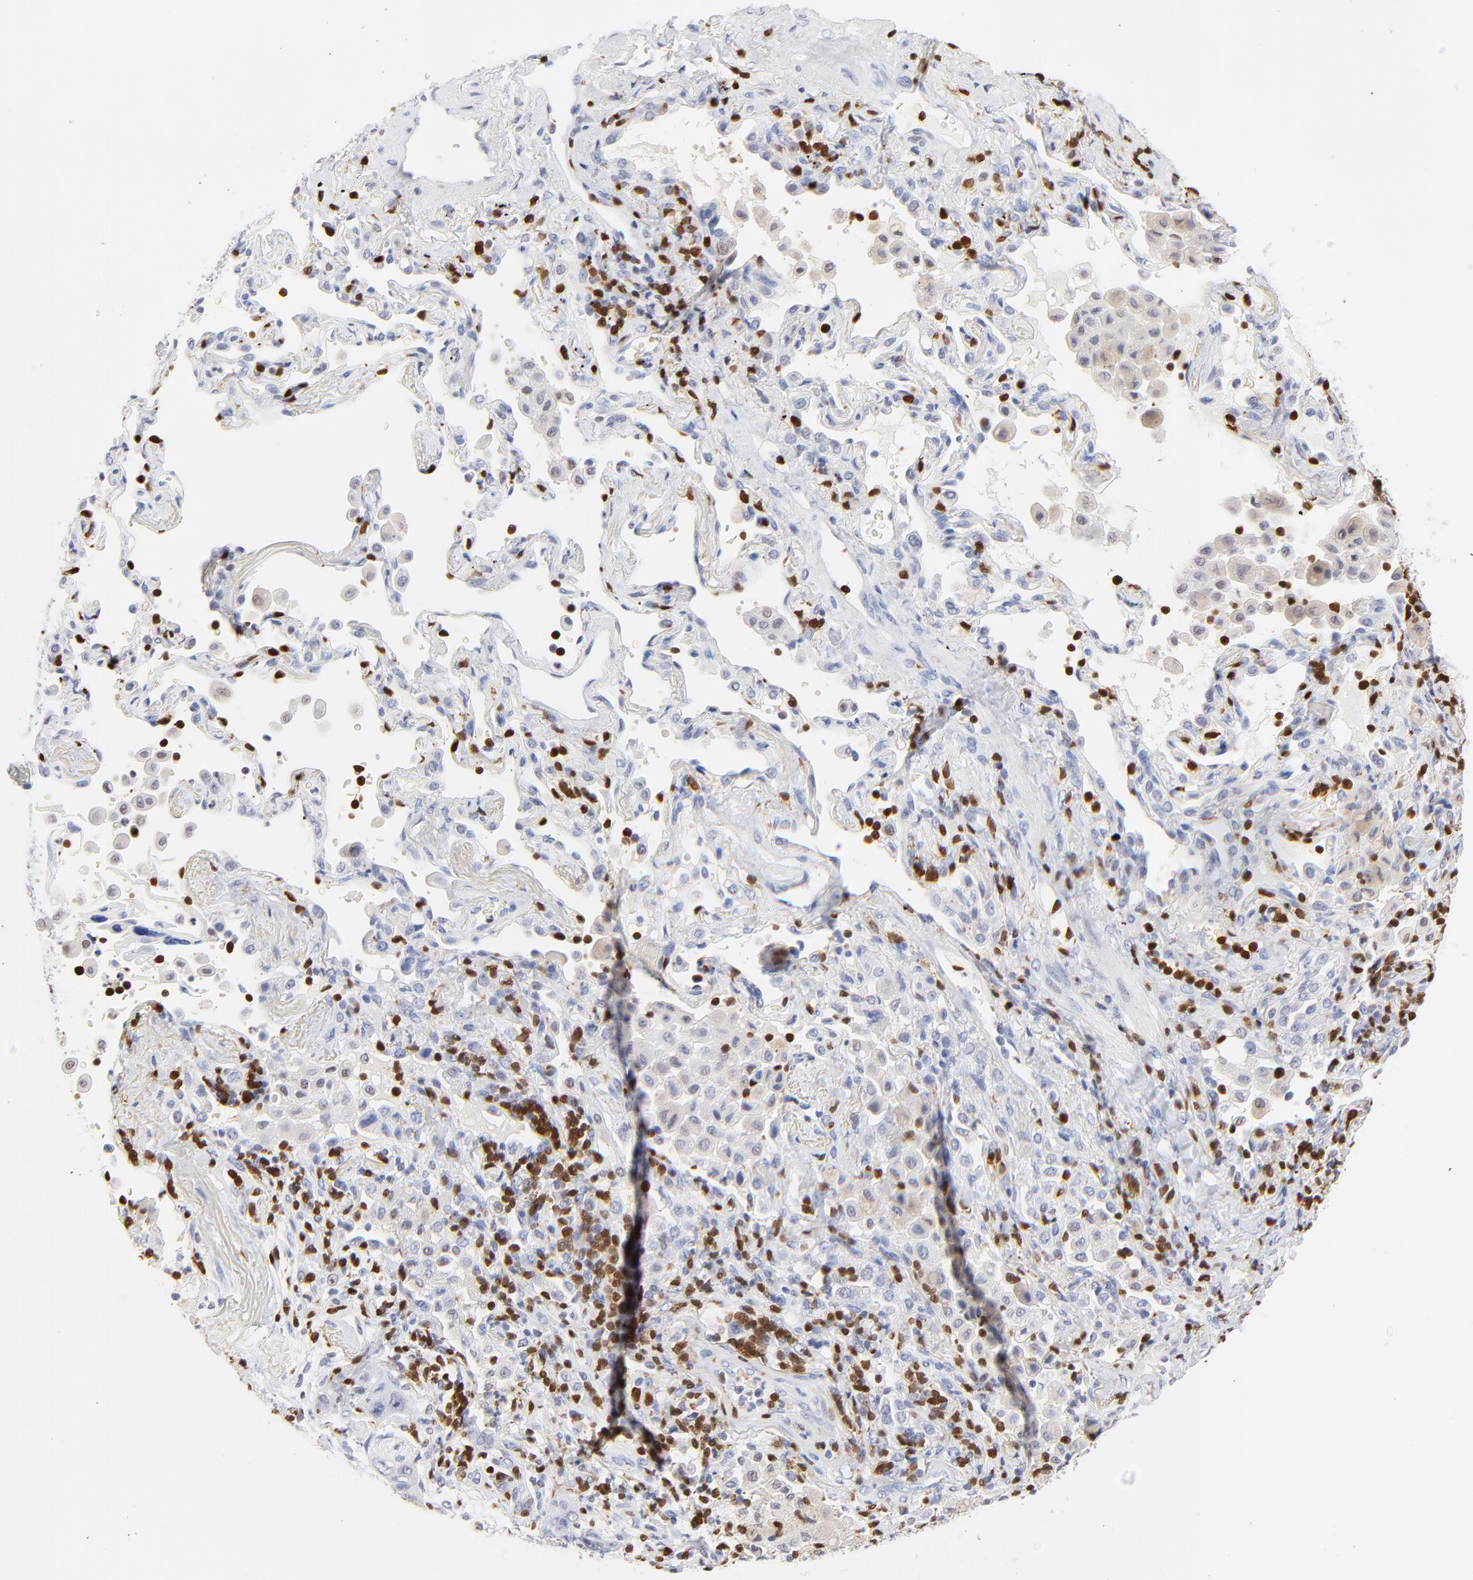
{"staining": {"intensity": "negative", "quantity": "none", "location": "none"}, "tissue": "lung cancer", "cell_type": "Tumor cells", "image_type": "cancer", "snomed": [{"axis": "morphology", "description": "Squamous cell carcinoma, NOS"}, {"axis": "topography", "description": "Lung"}], "caption": "IHC image of human lung cancer stained for a protein (brown), which demonstrates no staining in tumor cells.", "gene": "ZAP70", "patient": {"sex": "female", "age": 67}}